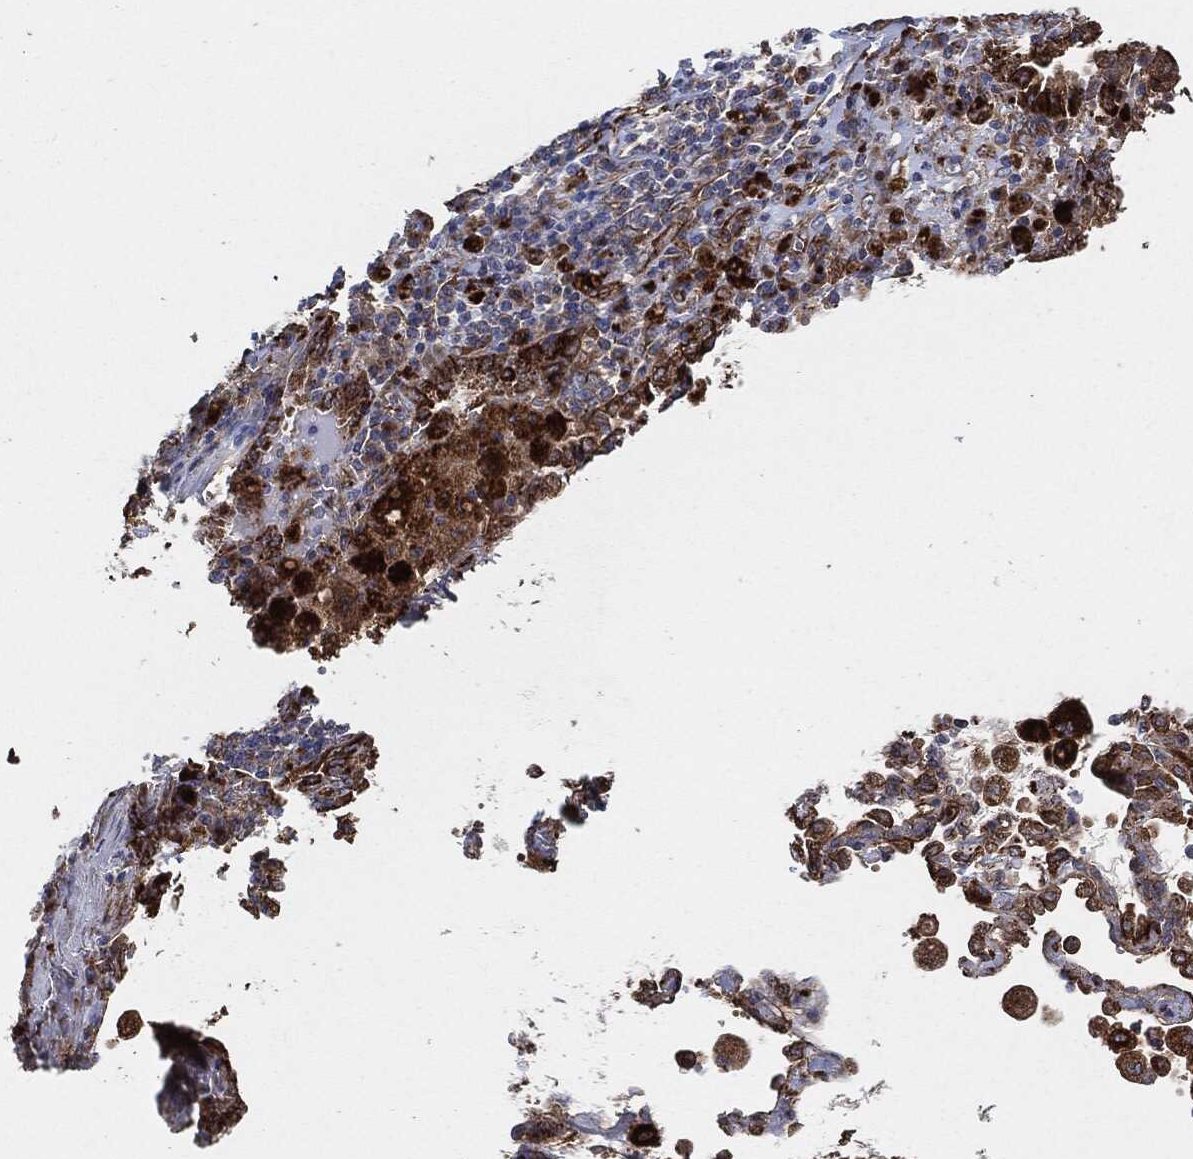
{"staining": {"intensity": "strong", "quantity": ">75%", "location": "cytoplasmic/membranous"}, "tissue": "lung cancer", "cell_type": "Tumor cells", "image_type": "cancer", "snomed": [{"axis": "morphology", "description": "Adenocarcinoma, NOS"}, {"axis": "topography", "description": "Lung"}], "caption": "Protein expression analysis of human lung adenocarcinoma reveals strong cytoplasmic/membranous expression in about >75% of tumor cells.", "gene": "CTNNA1", "patient": {"sex": "female", "age": 61}}